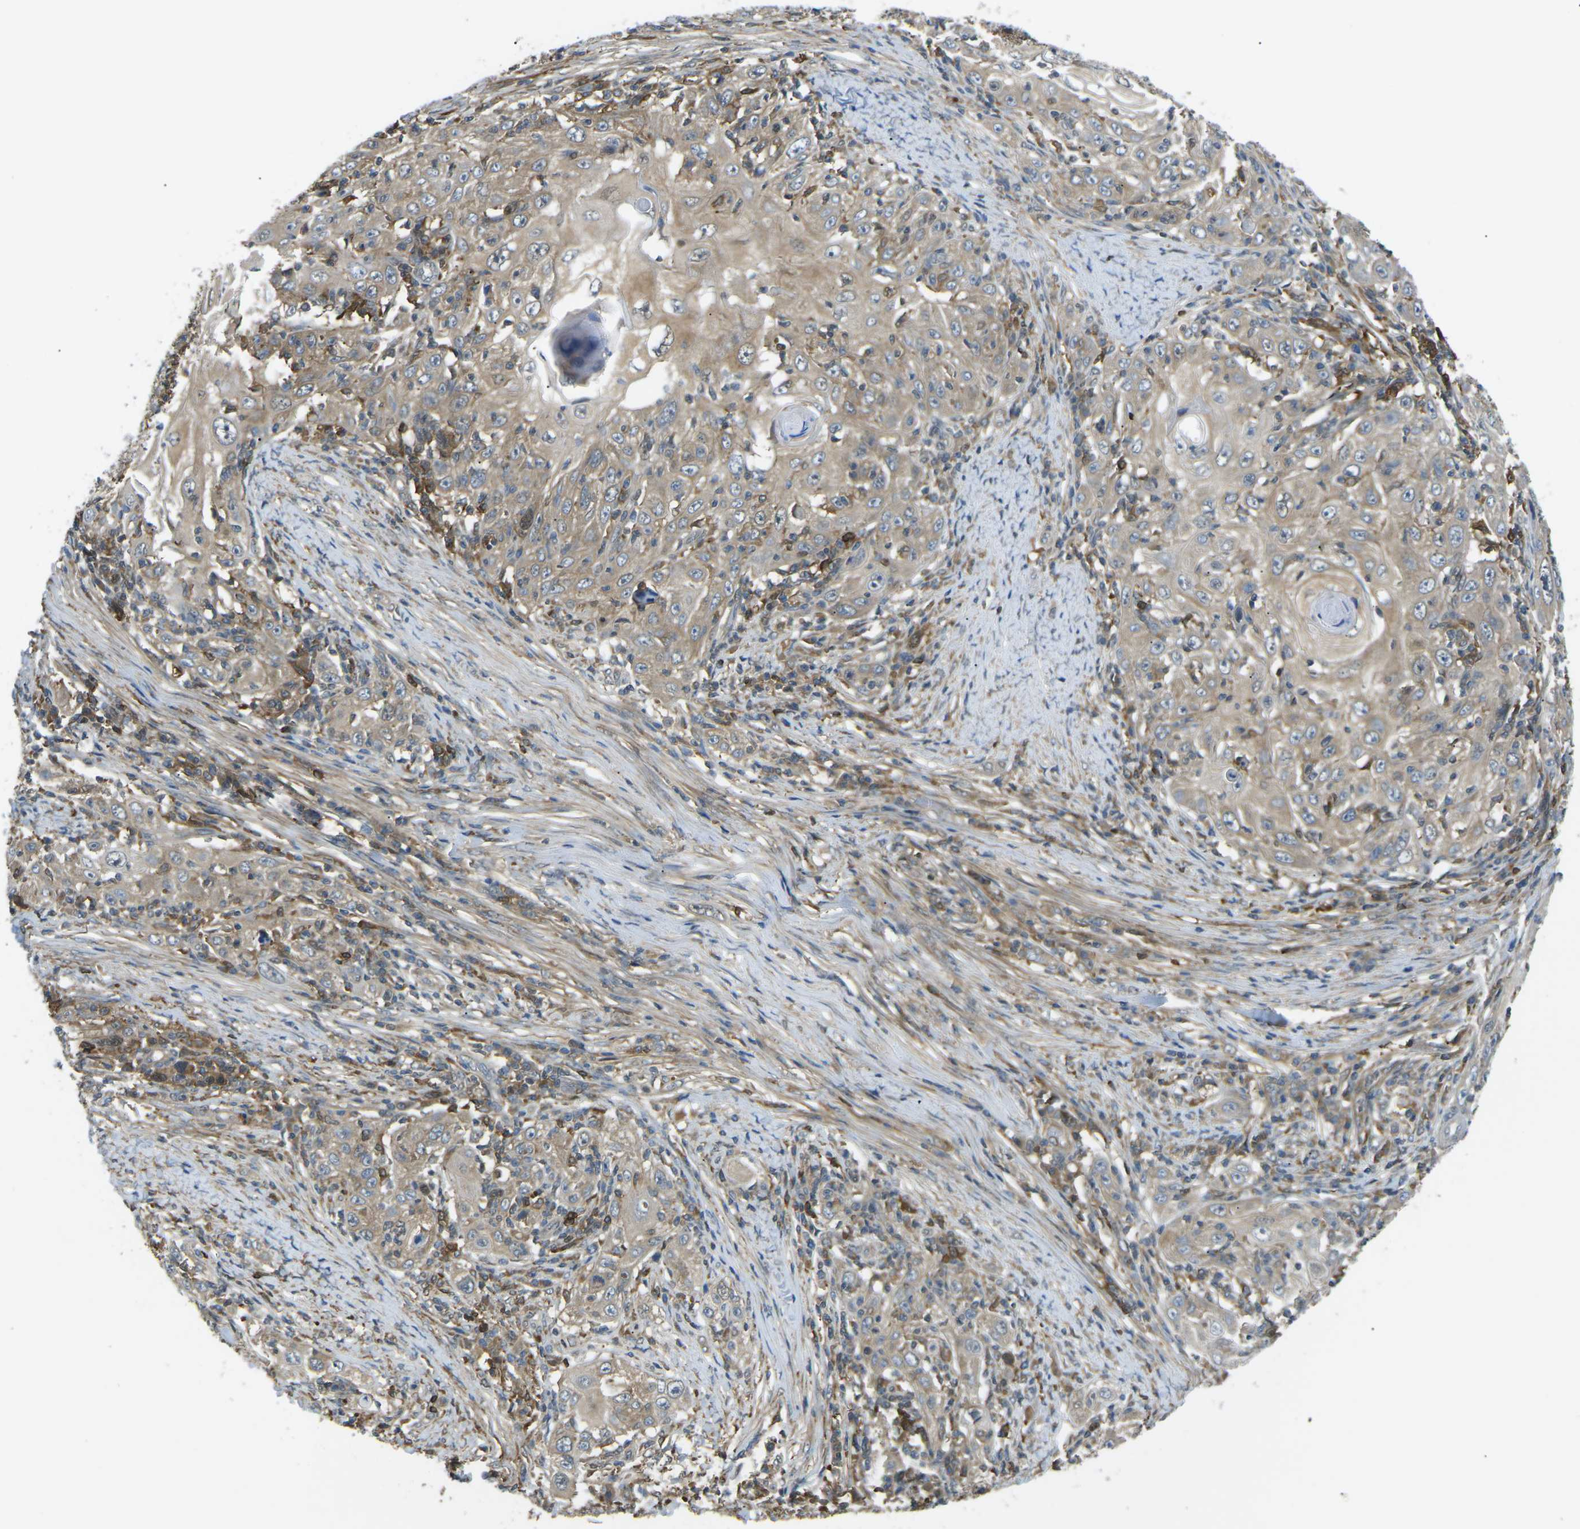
{"staining": {"intensity": "weak", "quantity": ">75%", "location": "cytoplasmic/membranous"}, "tissue": "skin cancer", "cell_type": "Tumor cells", "image_type": "cancer", "snomed": [{"axis": "morphology", "description": "Squamous cell carcinoma, NOS"}, {"axis": "topography", "description": "Skin"}], "caption": "A photomicrograph of skin squamous cell carcinoma stained for a protein exhibits weak cytoplasmic/membranous brown staining in tumor cells. The staining was performed using DAB, with brown indicating positive protein expression. Nuclei are stained blue with hematoxylin.", "gene": "PIEZO2", "patient": {"sex": "female", "age": 88}}